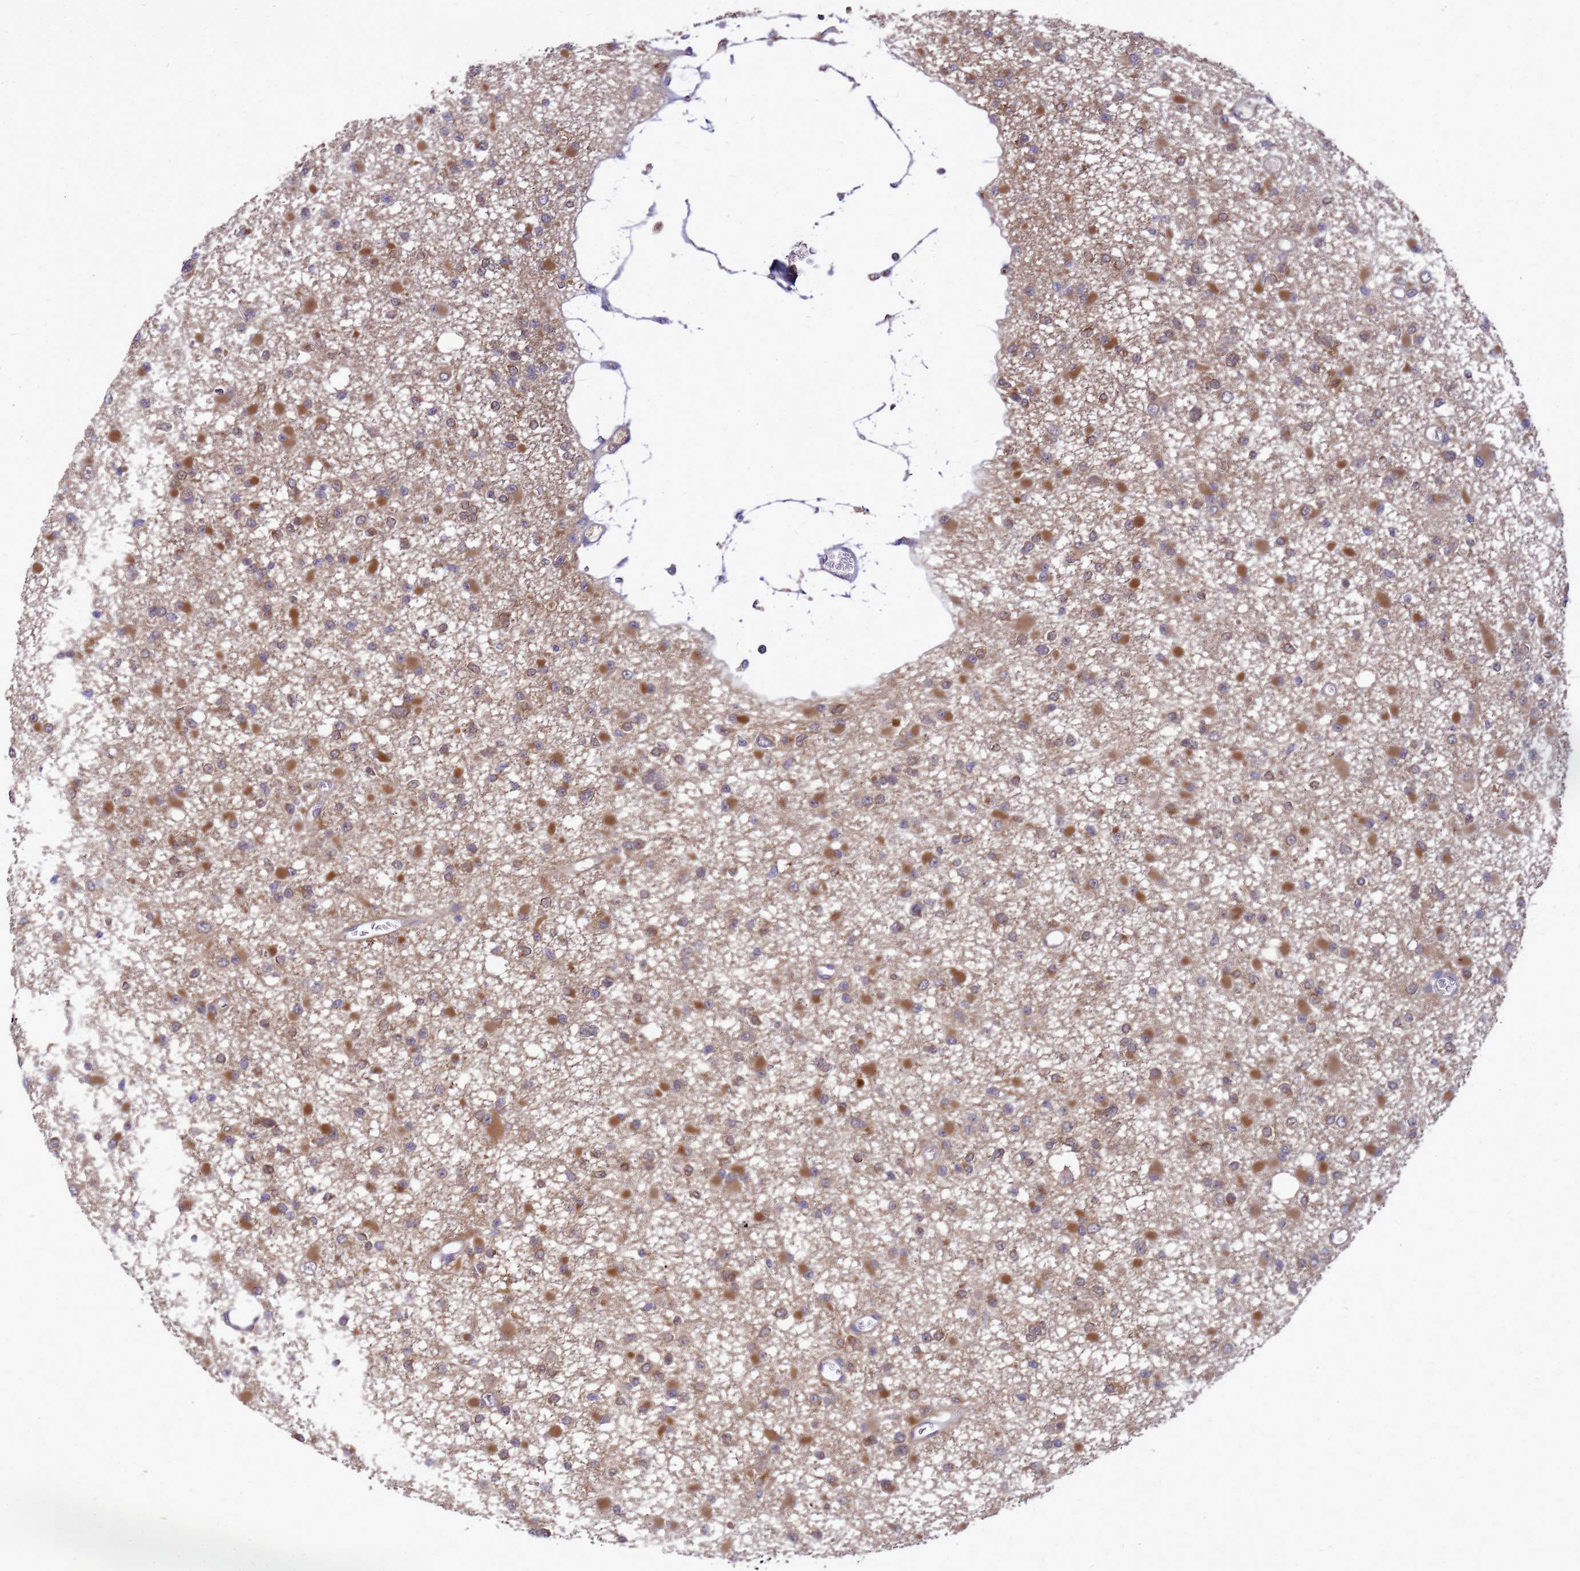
{"staining": {"intensity": "moderate", "quantity": "25%-75%", "location": "cytoplasmic/membranous"}, "tissue": "glioma", "cell_type": "Tumor cells", "image_type": "cancer", "snomed": [{"axis": "morphology", "description": "Glioma, malignant, Low grade"}, {"axis": "topography", "description": "Brain"}], "caption": "This photomicrograph displays IHC staining of malignant low-grade glioma, with medium moderate cytoplasmic/membranous staining in approximately 25%-75% of tumor cells.", "gene": "ENOPH1", "patient": {"sex": "female", "age": 22}}